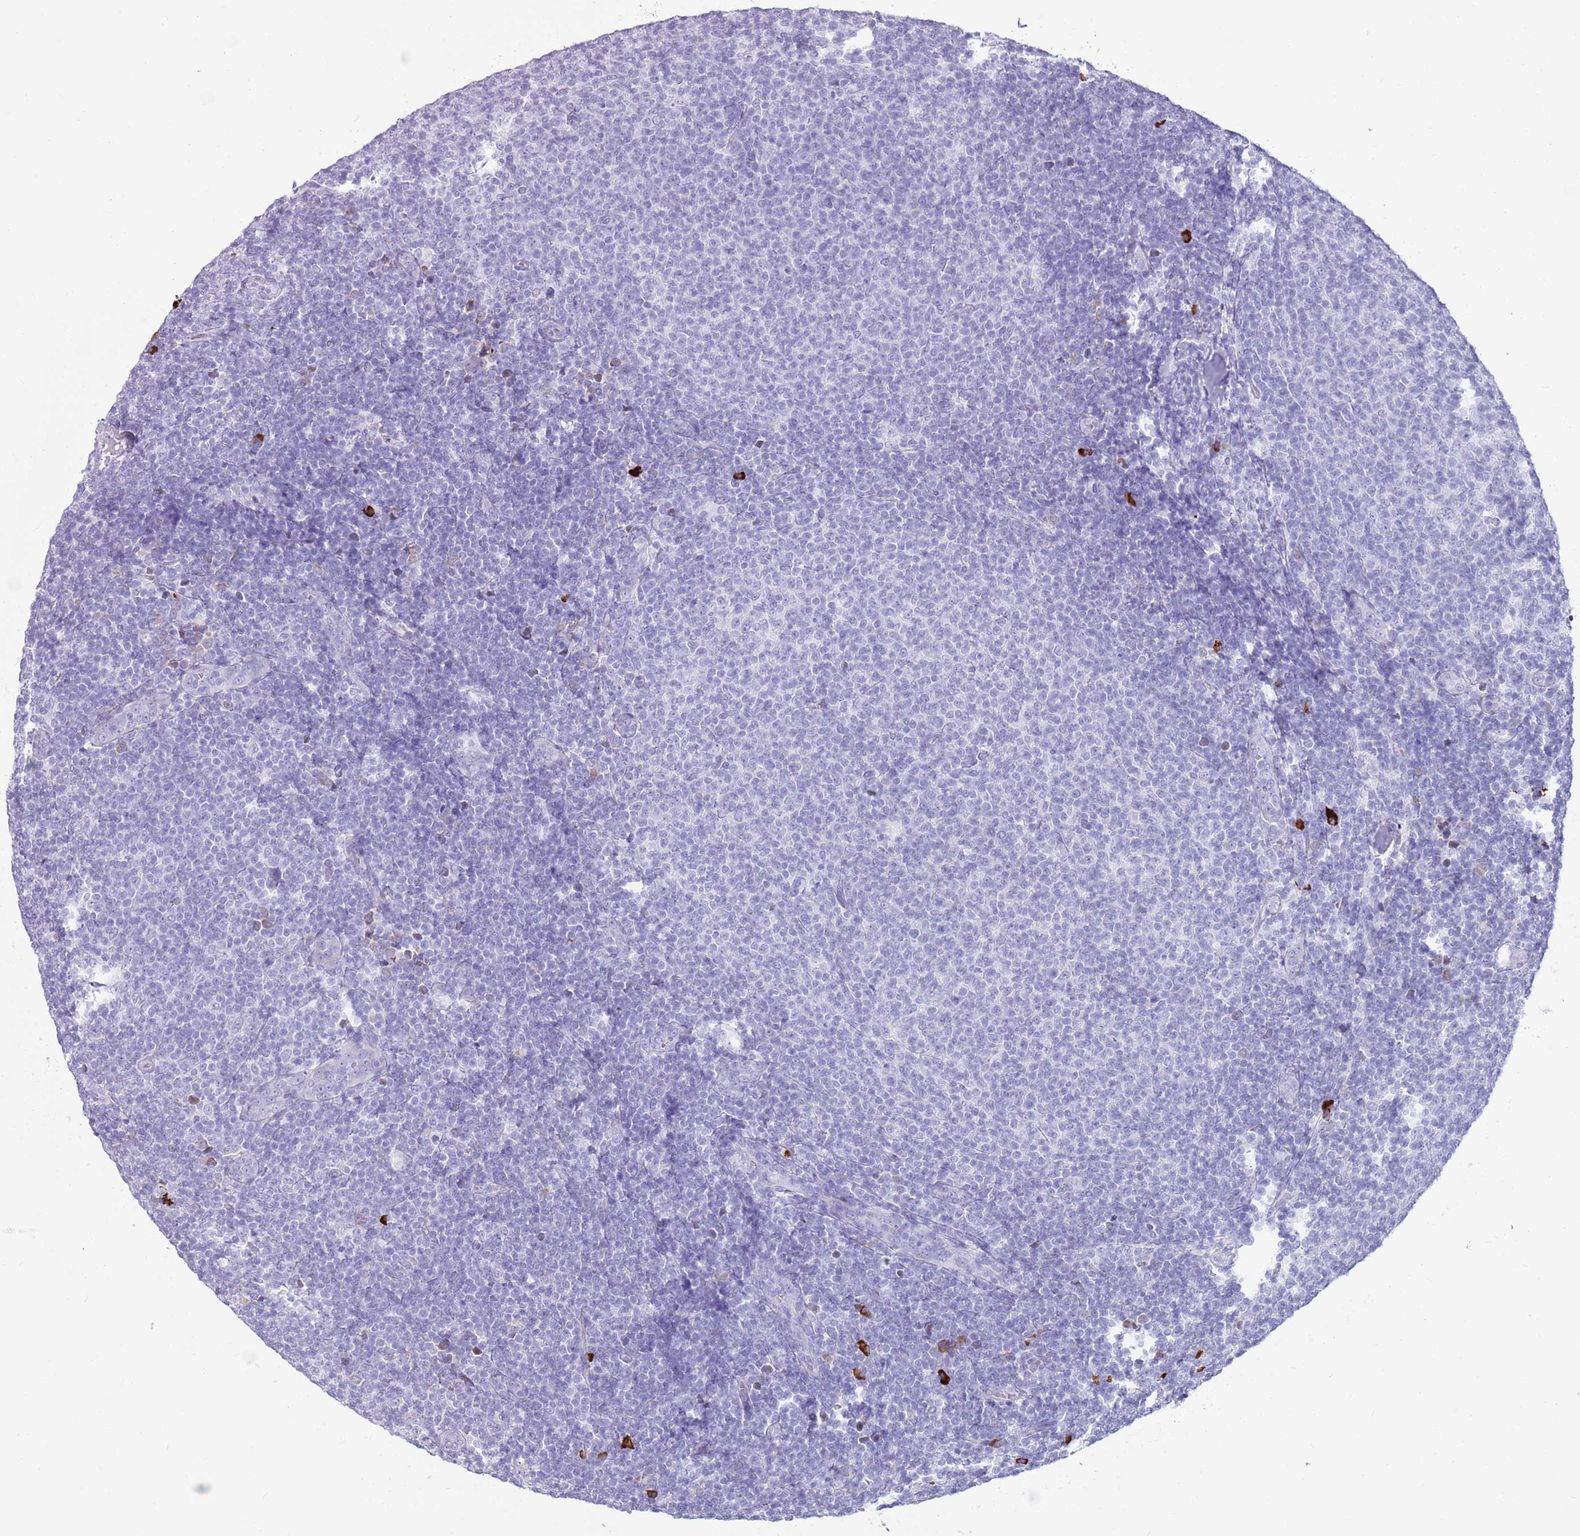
{"staining": {"intensity": "negative", "quantity": "none", "location": "none"}, "tissue": "lymphoma", "cell_type": "Tumor cells", "image_type": "cancer", "snomed": [{"axis": "morphology", "description": "Malignant lymphoma, non-Hodgkin's type, Low grade"}, {"axis": "topography", "description": "Lymph node"}], "caption": "A high-resolution image shows immunohistochemistry (IHC) staining of malignant lymphoma, non-Hodgkin's type (low-grade), which demonstrates no significant expression in tumor cells.", "gene": "LY6G5B", "patient": {"sex": "male", "age": 66}}